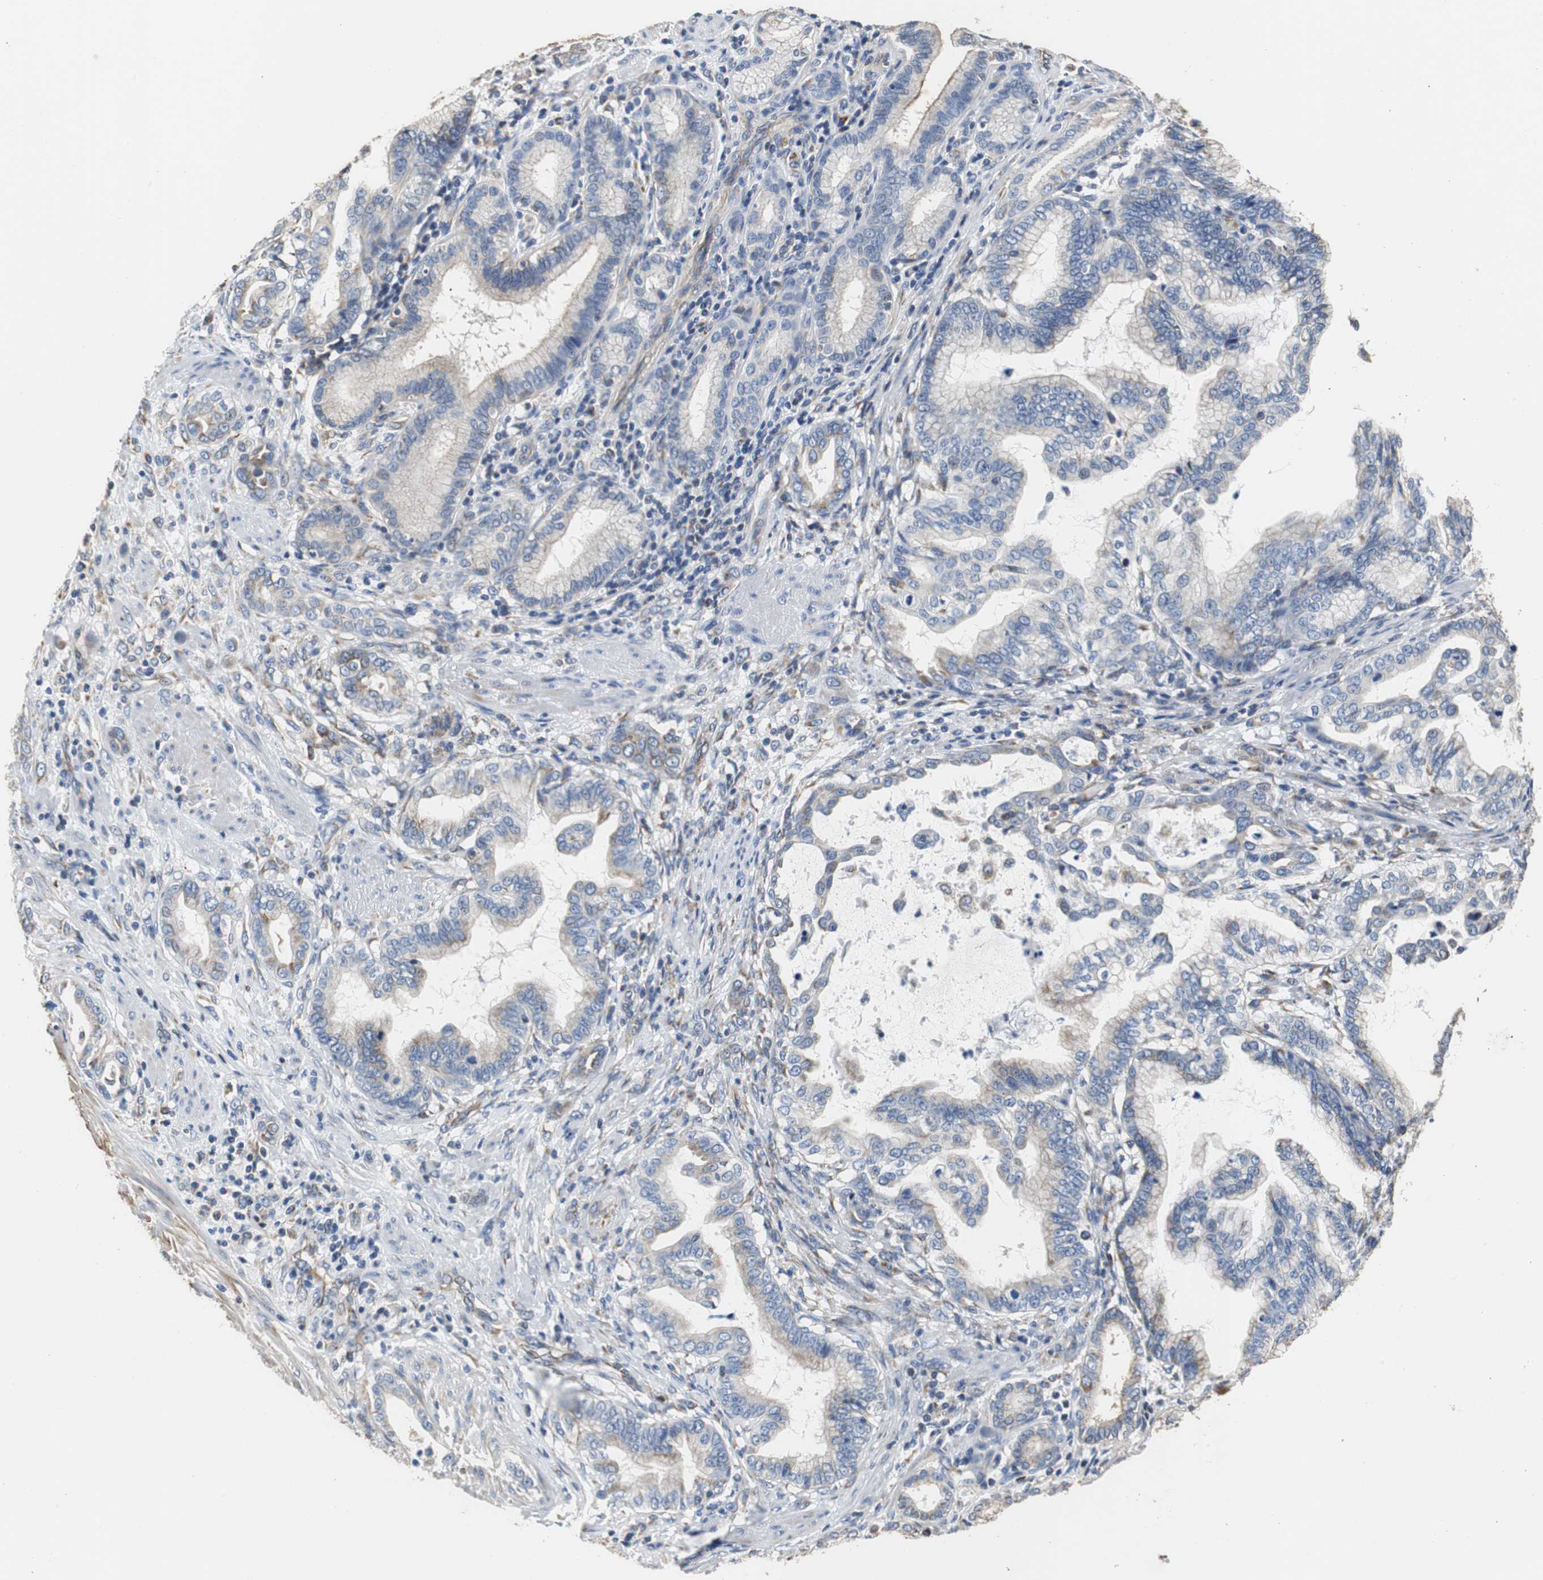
{"staining": {"intensity": "weak", "quantity": "25%-75%", "location": "cytoplasmic/membranous"}, "tissue": "pancreatic cancer", "cell_type": "Tumor cells", "image_type": "cancer", "snomed": [{"axis": "morphology", "description": "Adenocarcinoma, NOS"}, {"axis": "topography", "description": "Pancreas"}], "caption": "Pancreatic adenocarcinoma tissue exhibits weak cytoplasmic/membranous positivity in approximately 25%-75% of tumor cells, visualized by immunohistochemistry.", "gene": "PCK1", "patient": {"sex": "female", "age": 64}}